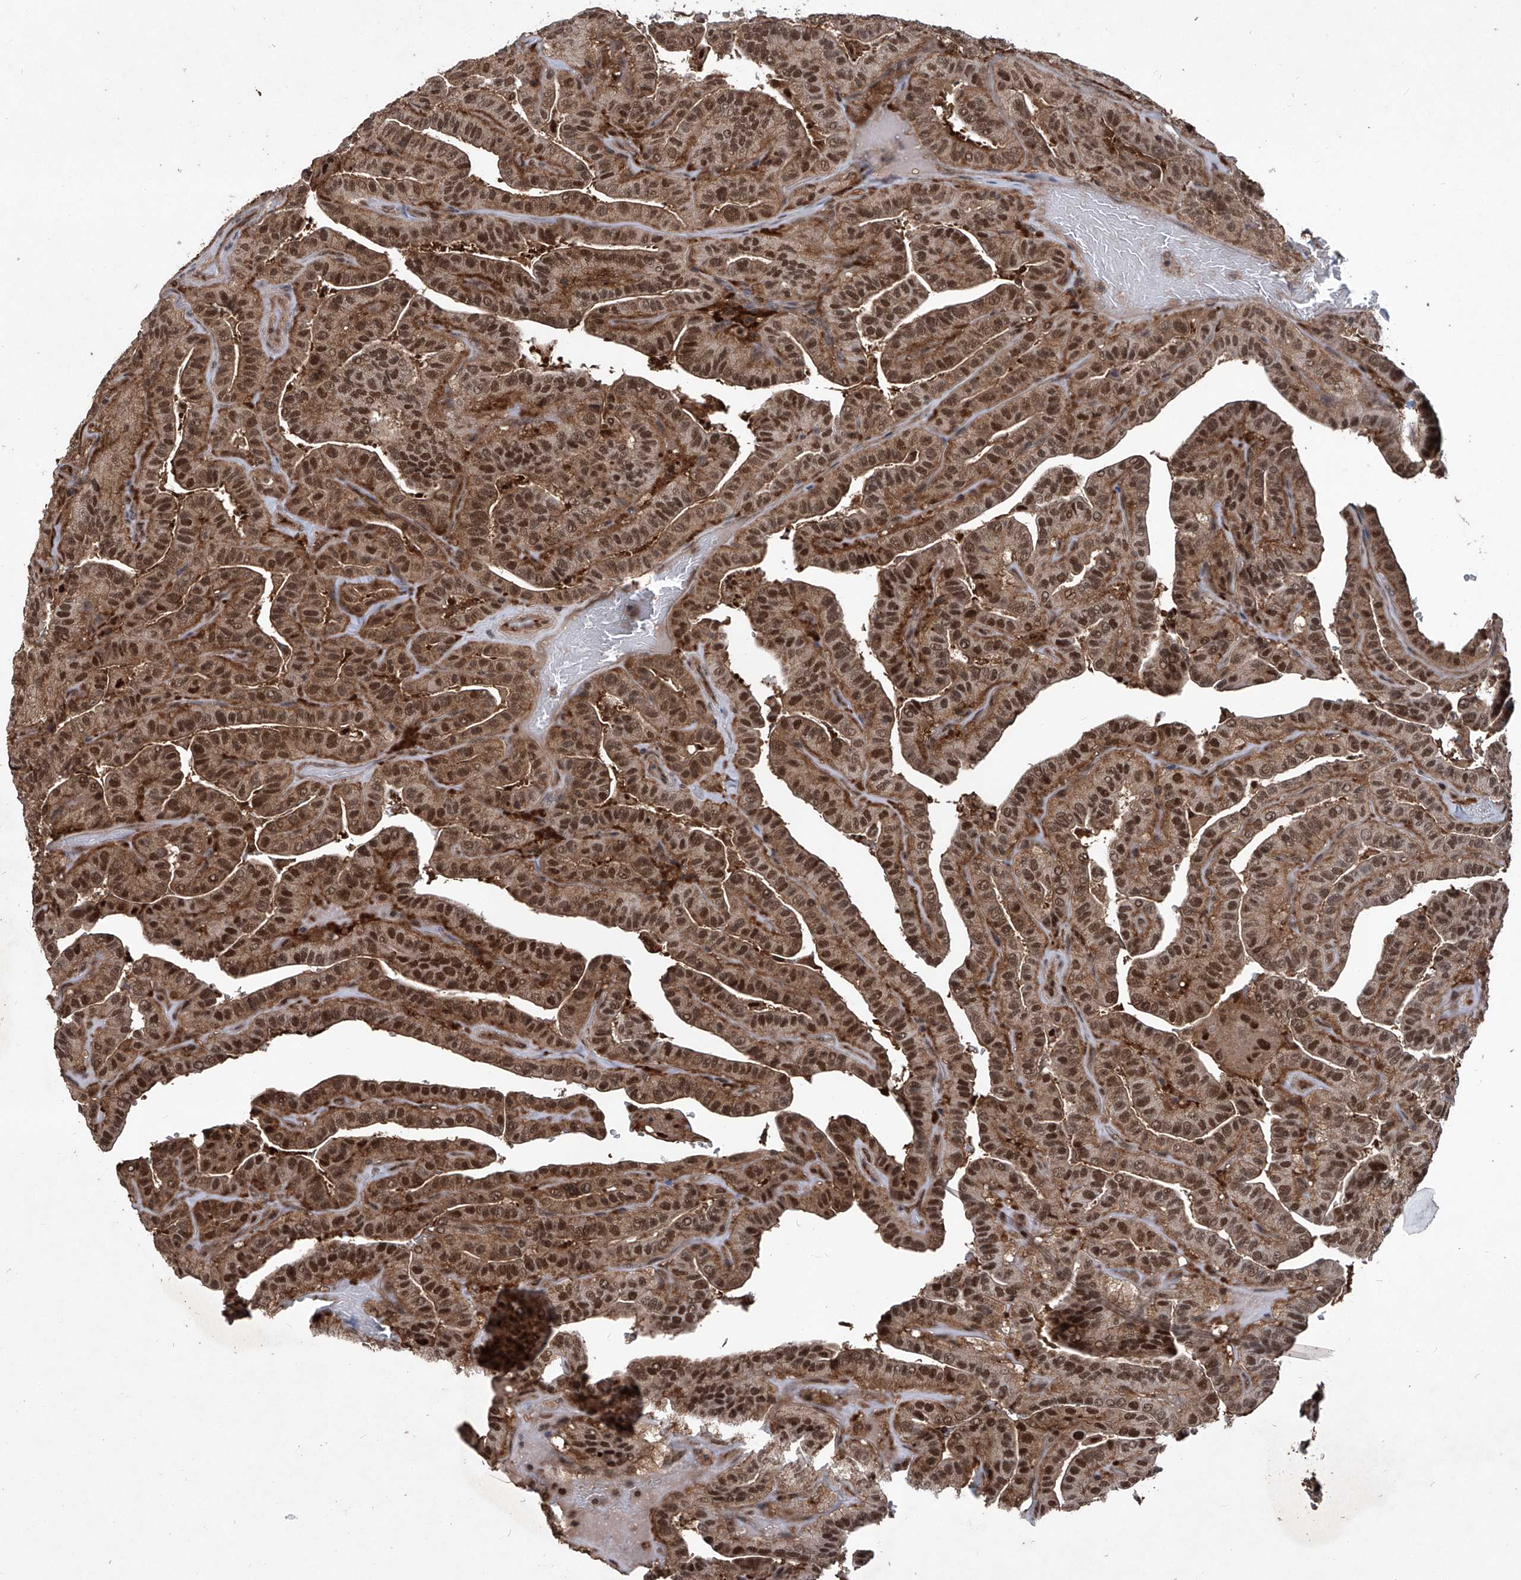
{"staining": {"intensity": "moderate", "quantity": ">75%", "location": "cytoplasmic/membranous,nuclear"}, "tissue": "thyroid cancer", "cell_type": "Tumor cells", "image_type": "cancer", "snomed": [{"axis": "morphology", "description": "Papillary adenocarcinoma, NOS"}, {"axis": "topography", "description": "Thyroid gland"}], "caption": "There is medium levels of moderate cytoplasmic/membranous and nuclear expression in tumor cells of thyroid cancer (papillary adenocarcinoma), as demonstrated by immunohistochemical staining (brown color).", "gene": "PSMB1", "patient": {"sex": "male", "age": 77}}